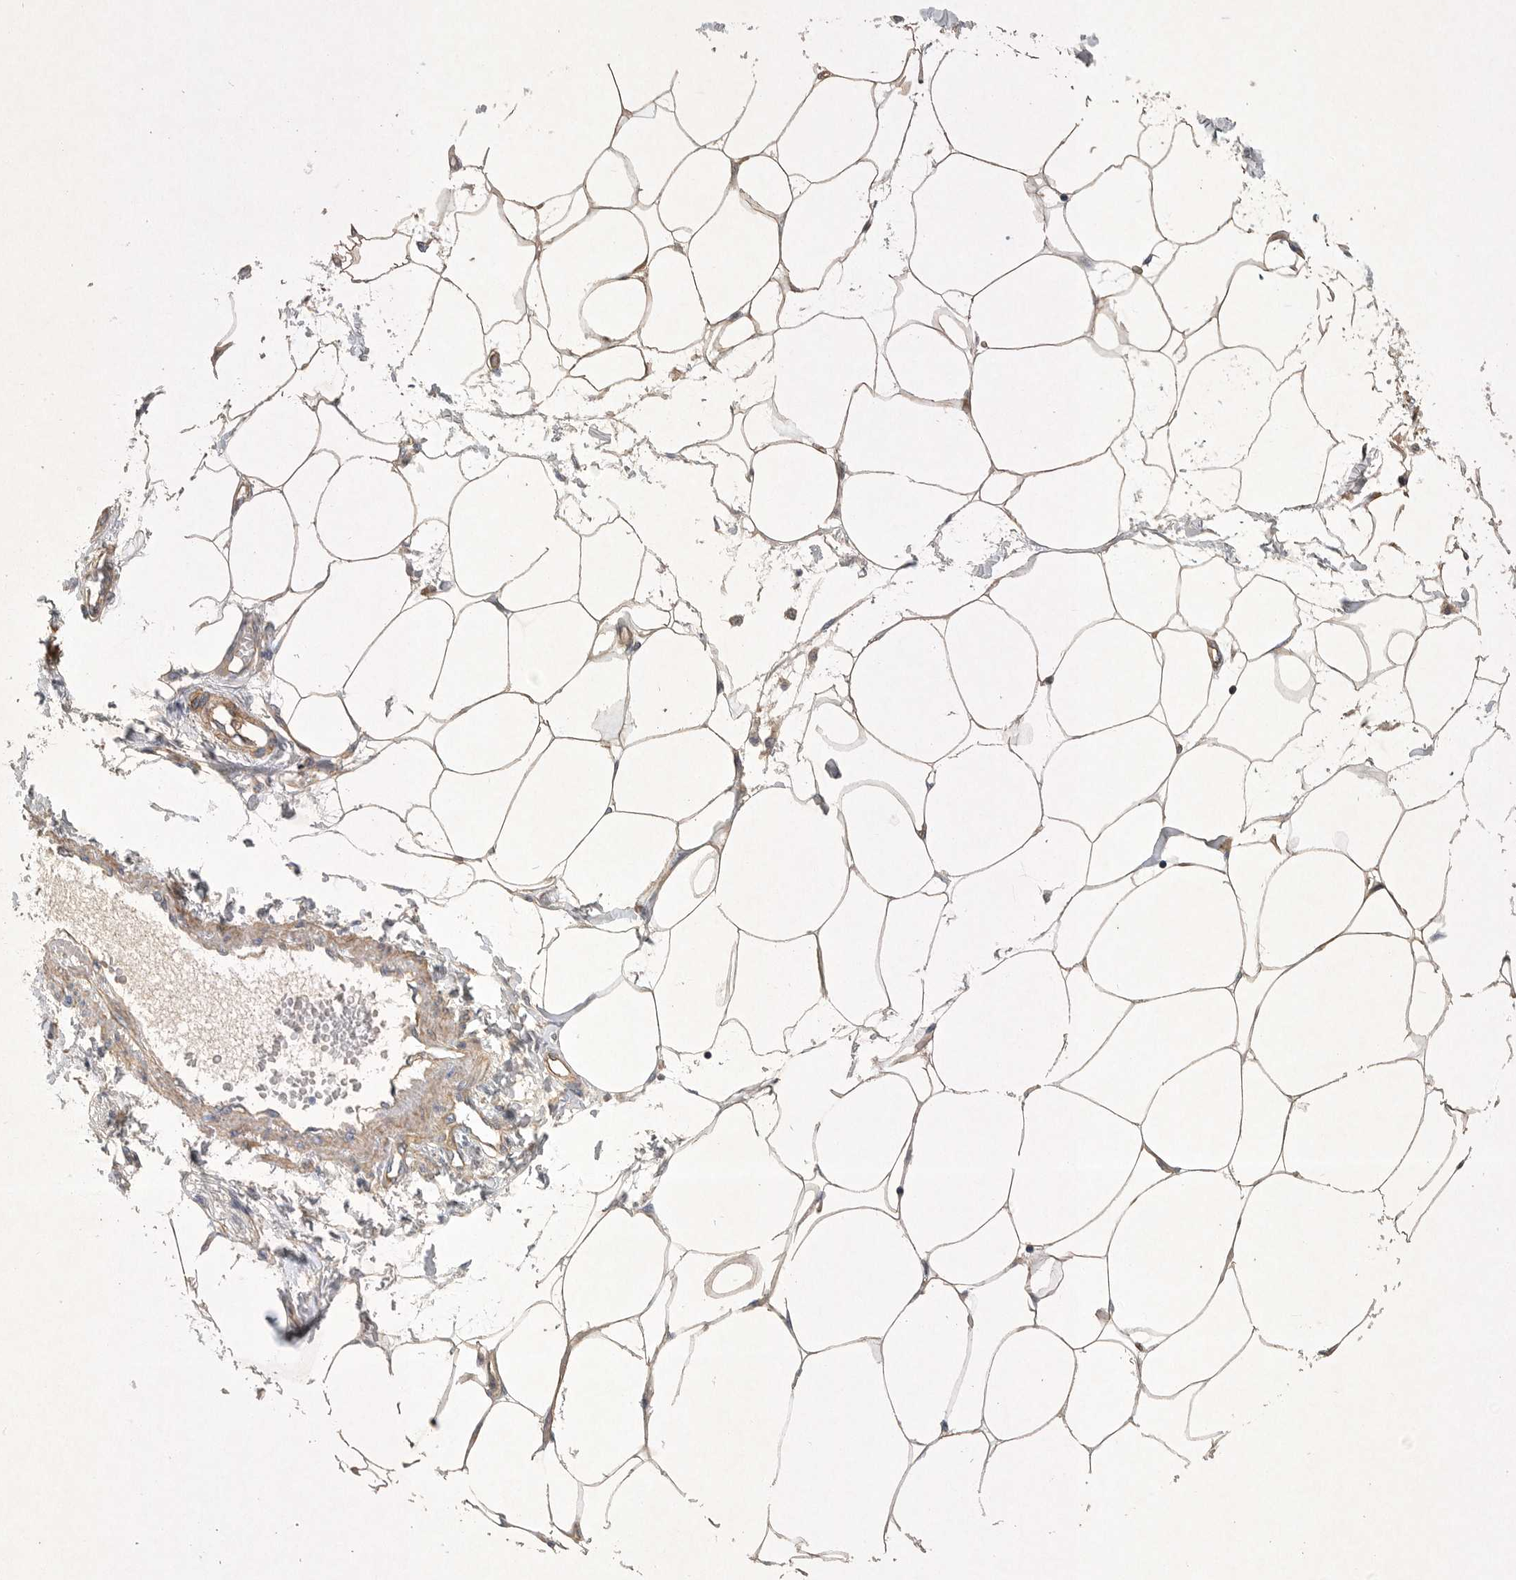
{"staining": {"intensity": "weak", "quantity": ">75%", "location": "cytoplasmic/membranous"}, "tissue": "adipose tissue", "cell_type": "Adipocytes", "image_type": "normal", "snomed": [{"axis": "morphology", "description": "Normal tissue, NOS"}, {"axis": "morphology", "description": "Adenocarcinoma, NOS"}, {"axis": "topography", "description": "Colon"}, {"axis": "topography", "description": "Peripheral nerve tissue"}], "caption": "This histopathology image shows benign adipose tissue stained with immunohistochemistry (IHC) to label a protein in brown. The cytoplasmic/membranous of adipocytes show weak positivity for the protein. Nuclei are counter-stained blue.", "gene": "ANKFY1", "patient": {"sex": "male", "age": 14}}